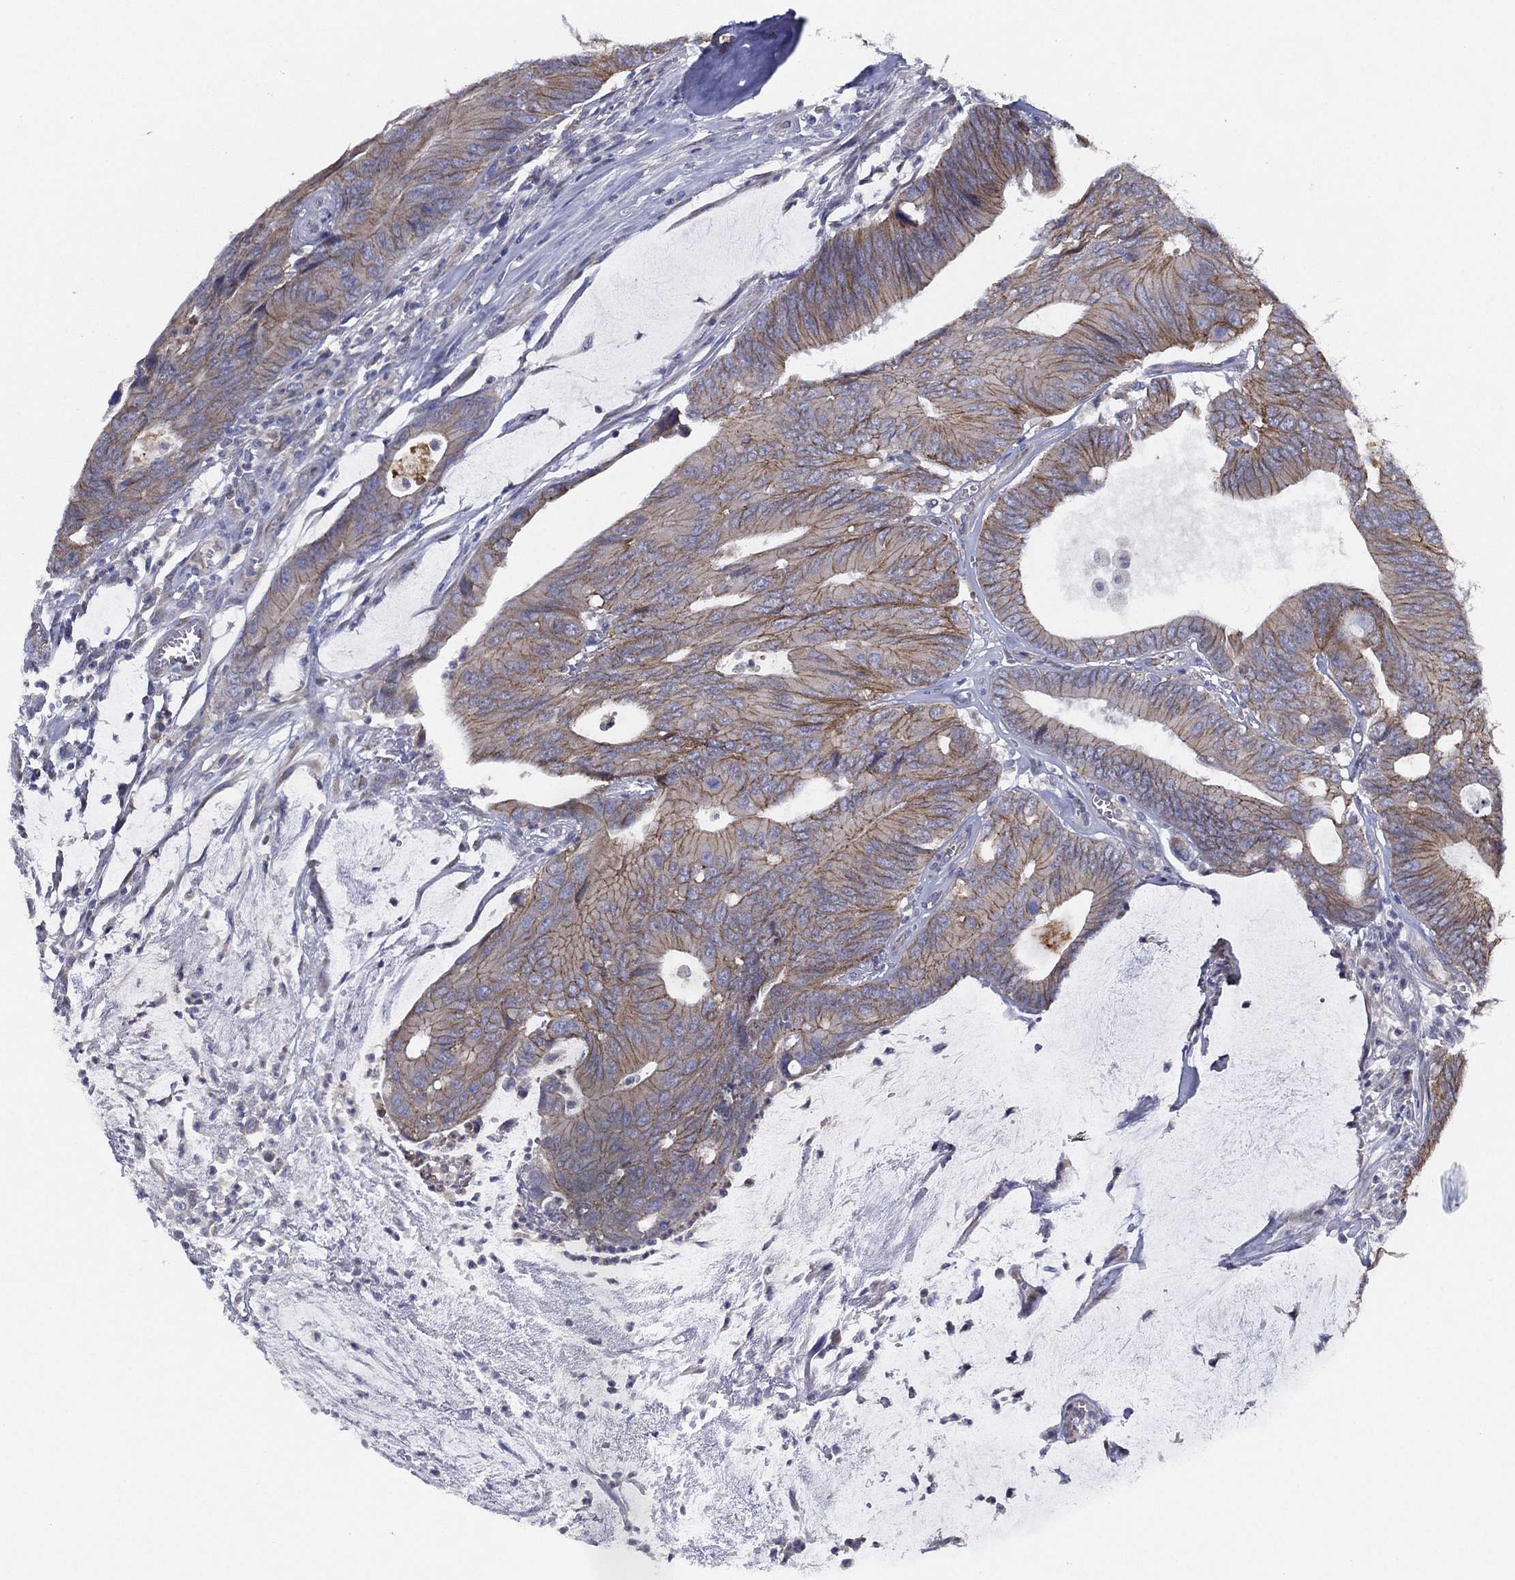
{"staining": {"intensity": "moderate", "quantity": "<25%", "location": "cytoplasmic/membranous"}, "tissue": "colorectal cancer", "cell_type": "Tumor cells", "image_type": "cancer", "snomed": [{"axis": "morphology", "description": "Normal tissue, NOS"}, {"axis": "morphology", "description": "Adenocarcinoma, NOS"}, {"axis": "topography", "description": "Colon"}], "caption": "Colorectal adenocarcinoma tissue displays moderate cytoplasmic/membranous positivity in approximately <25% of tumor cells", "gene": "ZNF223", "patient": {"sex": "male", "age": 65}}